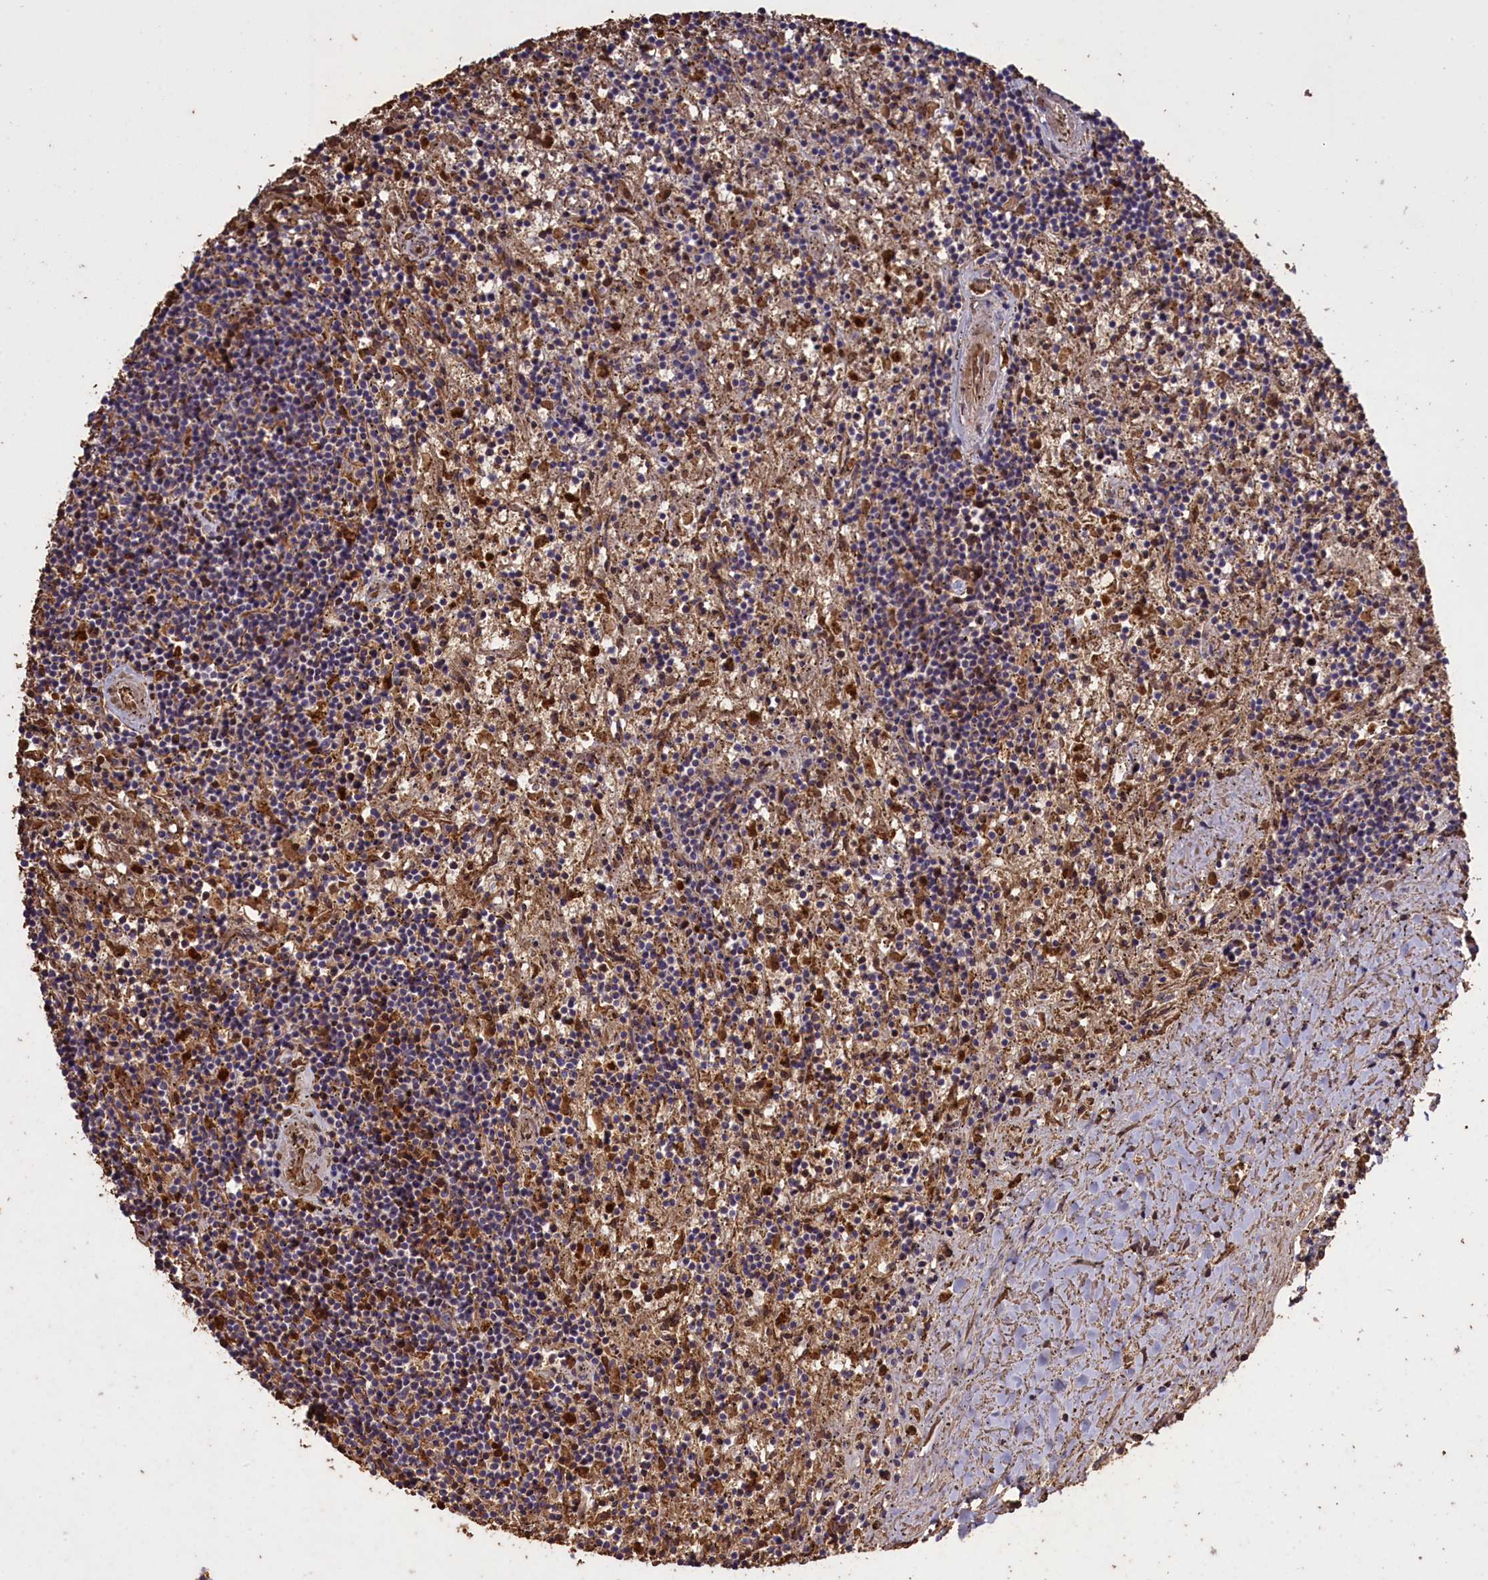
{"staining": {"intensity": "weak", "quantity": "<25%", "location": "cytoplasmic/membranous"}, "tissue": "lymphoma", "cell_type": "Tumor cells", "image_type": "cancer", "snomed": [{"axis": "morphology", "description": "Malignant lymphoma, non-Hodgkin's type, Low grade"}, {"axis": "topography", "description": "Spleen"}], "caption": "Immunohistochemistry histopathology image of malignant lymphoma, non-Hodgkin's type (low-grade) stained for a protein (brown), which shows no positivity in tumor cells.", "gene": "CLRN2", "patient": {"sex": "male", "age": 76}}